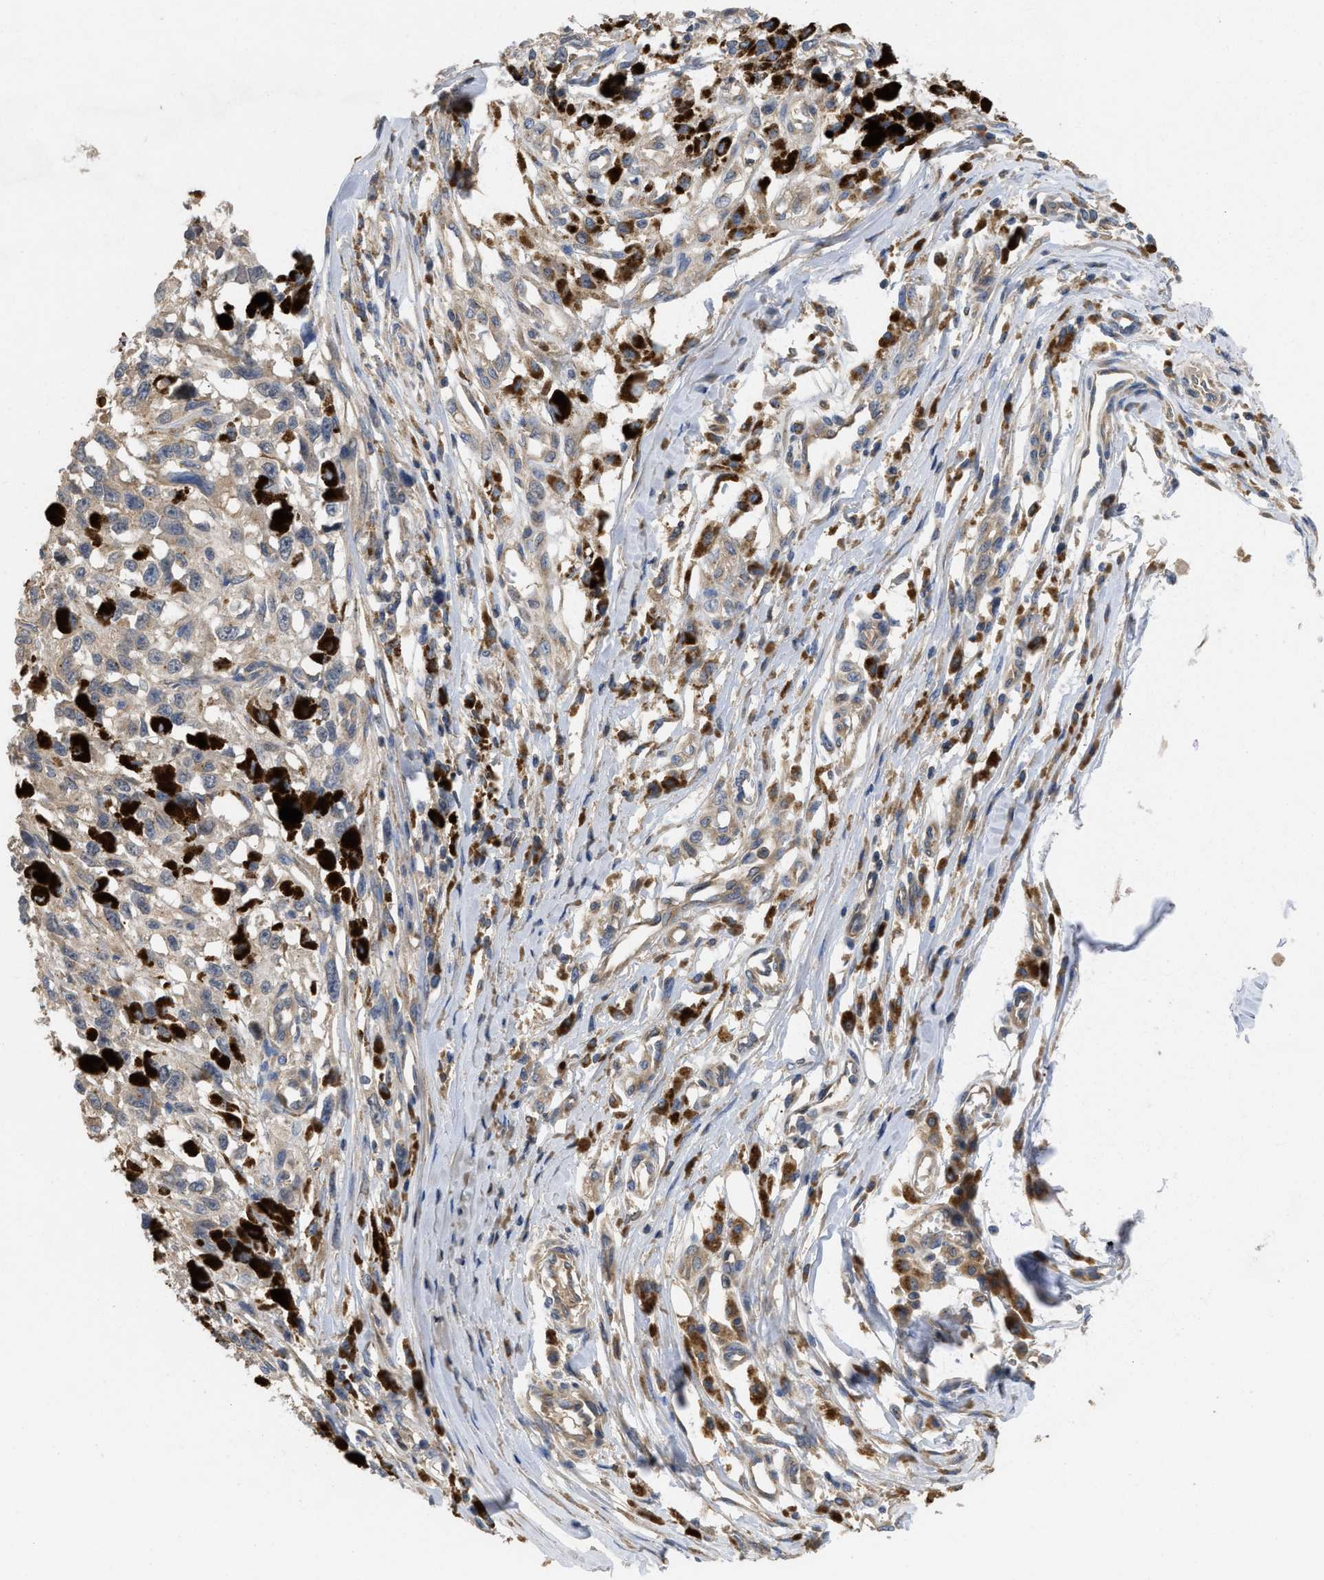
{"staining": {"intensity": "weak", "quantity": "25%-75%", "location": "cytoplasmic/membranous"}, "tissue": "melanoma", "cell_type": "Tumor cells", "image_type": "cancer", "snomed": [{"axis": "morphology", "description": "Malignant melanoma, Metastatic site"}, {"axis": "topography", "description": "Lymph node"}], "caption": "Human malignant melanoma (metastatic site) stained with a protein marker reveals weak staining in tumor cells.", "gene": "RNF216", "patient": {"sex": "male", "age": 59}}